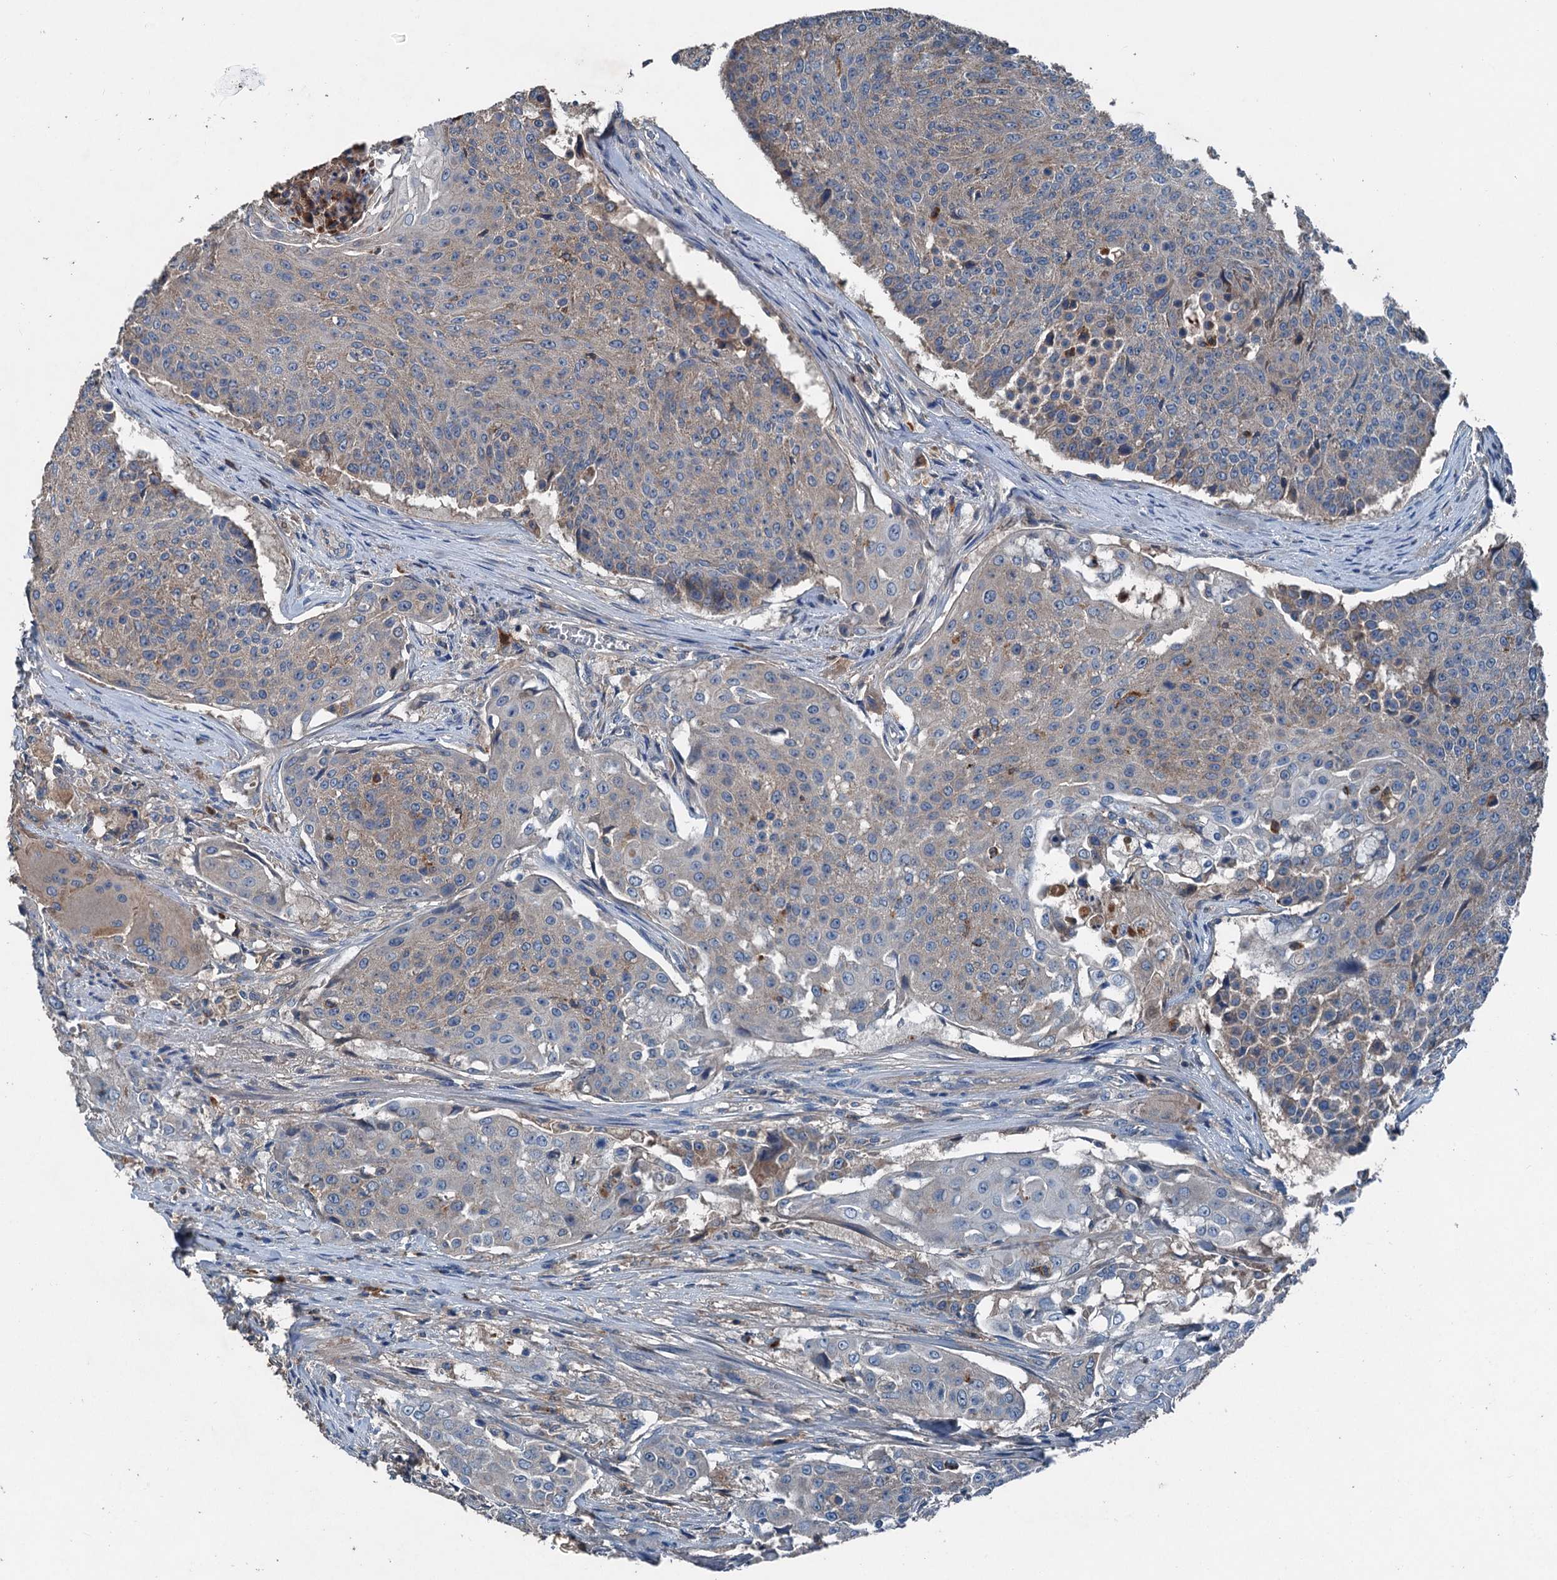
{"staining": {"intensity": "weak", "quantity": "<25%", "location": "cytoplasmic/membranous"}, "tissue": "urothelial cancer", "cell_type": "Tumor cells", "image_type": "cancer", "snomed": [{"axis": "morphology", "description": "Urothelial carcinoma, High grade"}, {"axis": "topography", "description": "Urinary bladder"}], "caption": "Tumor cells are negative for brown protein staining in urothelial cancer. (Brightfield microscopy of DAB (3,3'-diaminobenzidine) immunohistochemistry at high magnification).", "gene": "PDSS1", "patient": {"sex": "female", "age": 63}}